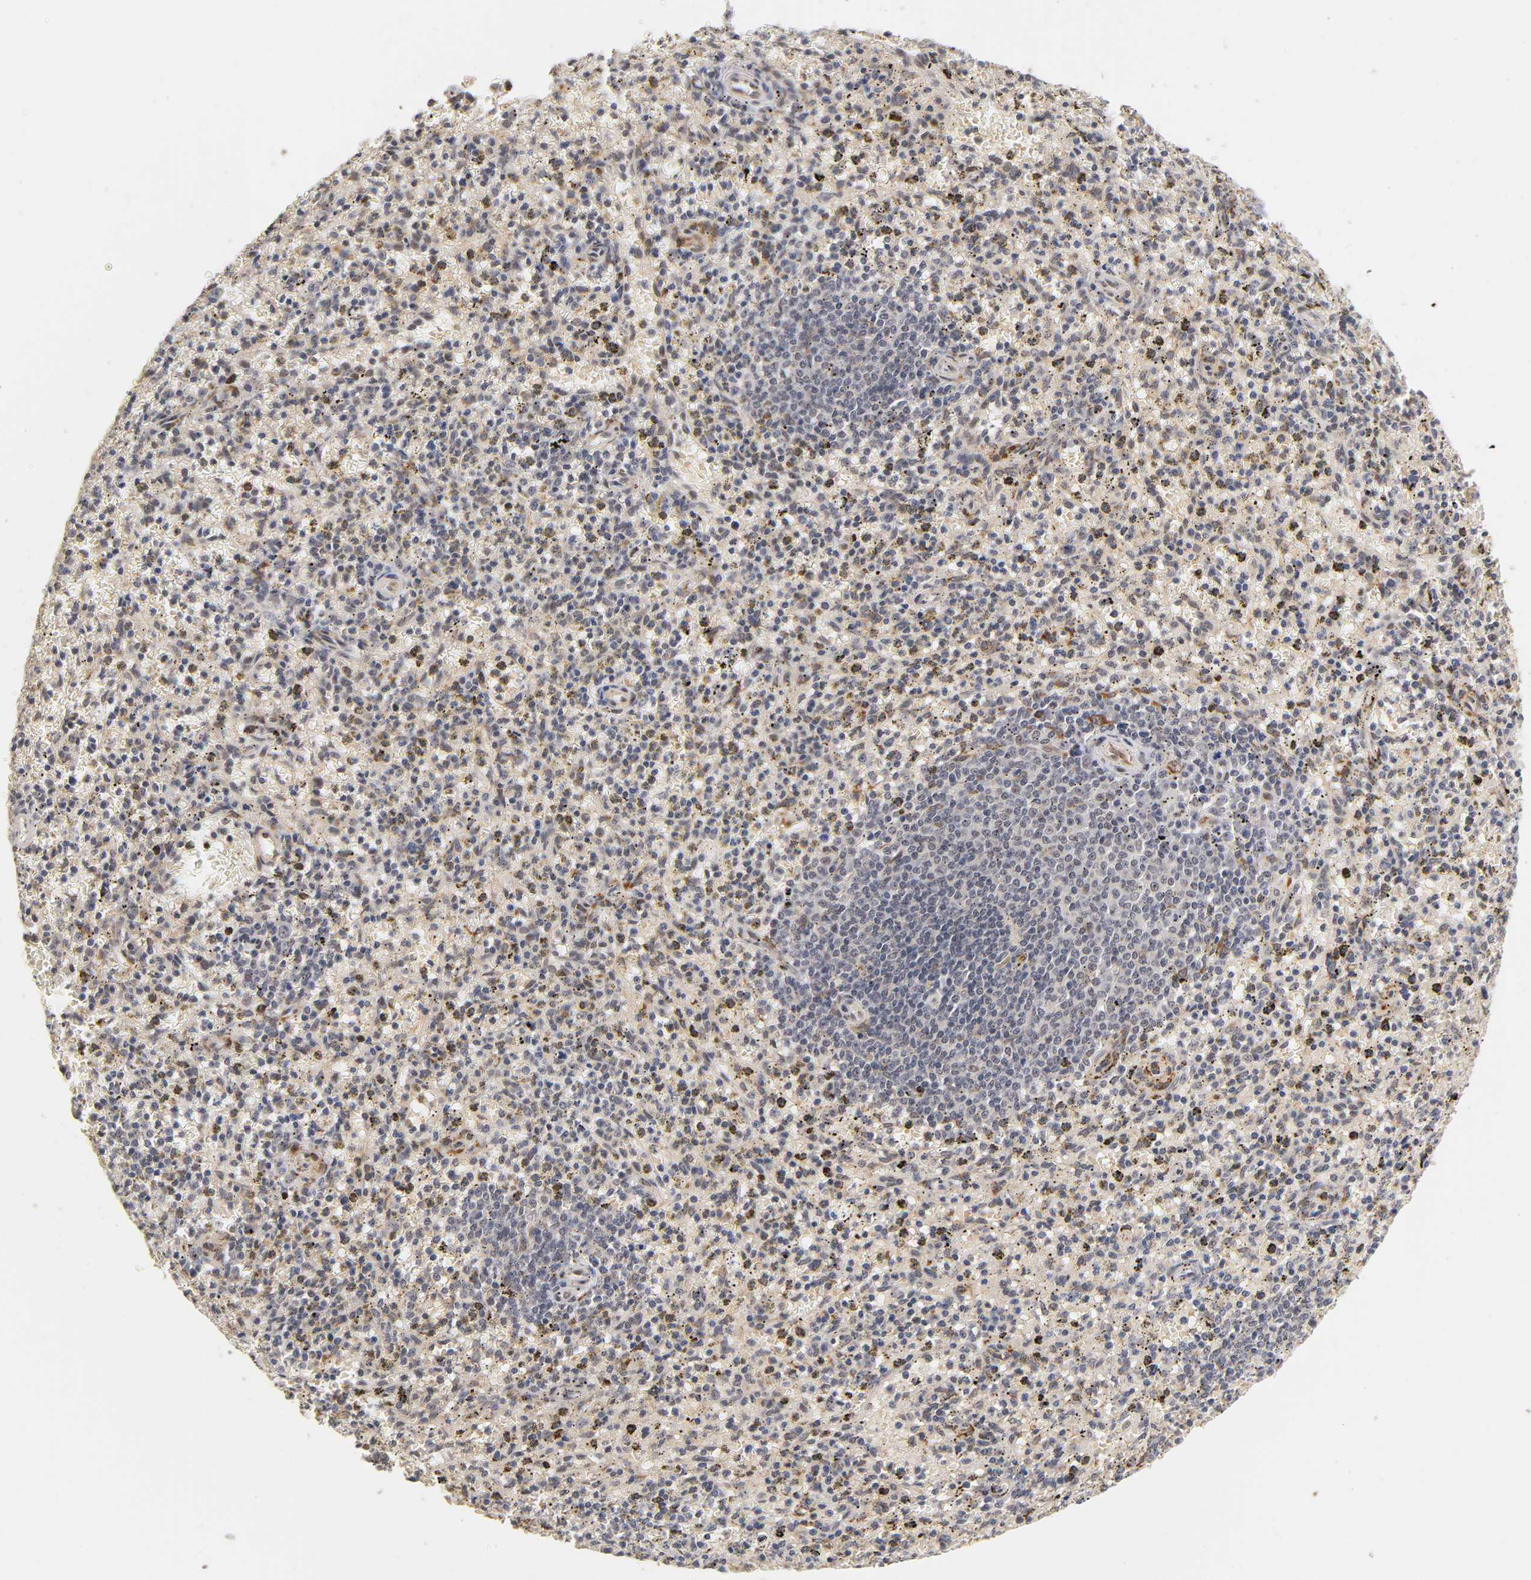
{"staining": {"intensity": "moderate", "quantity": "25%-75%", "location": "cytoplasmic/membranous"}, "tissue": "spleen", "cell_type": "Cells in red pulp", "image_type": "normal", "snomed": [{"axis": "morphology", "description": "Normal tissue, NOS"}, {"axis": "topography", "description": "Spleen"}], "caption": "Moderate cytoplasmic/membranous expression for a protein is identified in about 25%-75% of cells in red pulp of unremarkable spleen using immunohistochemistry.", "gene": "LAMB1", "patient": {"sex": "male", "age": 72}}